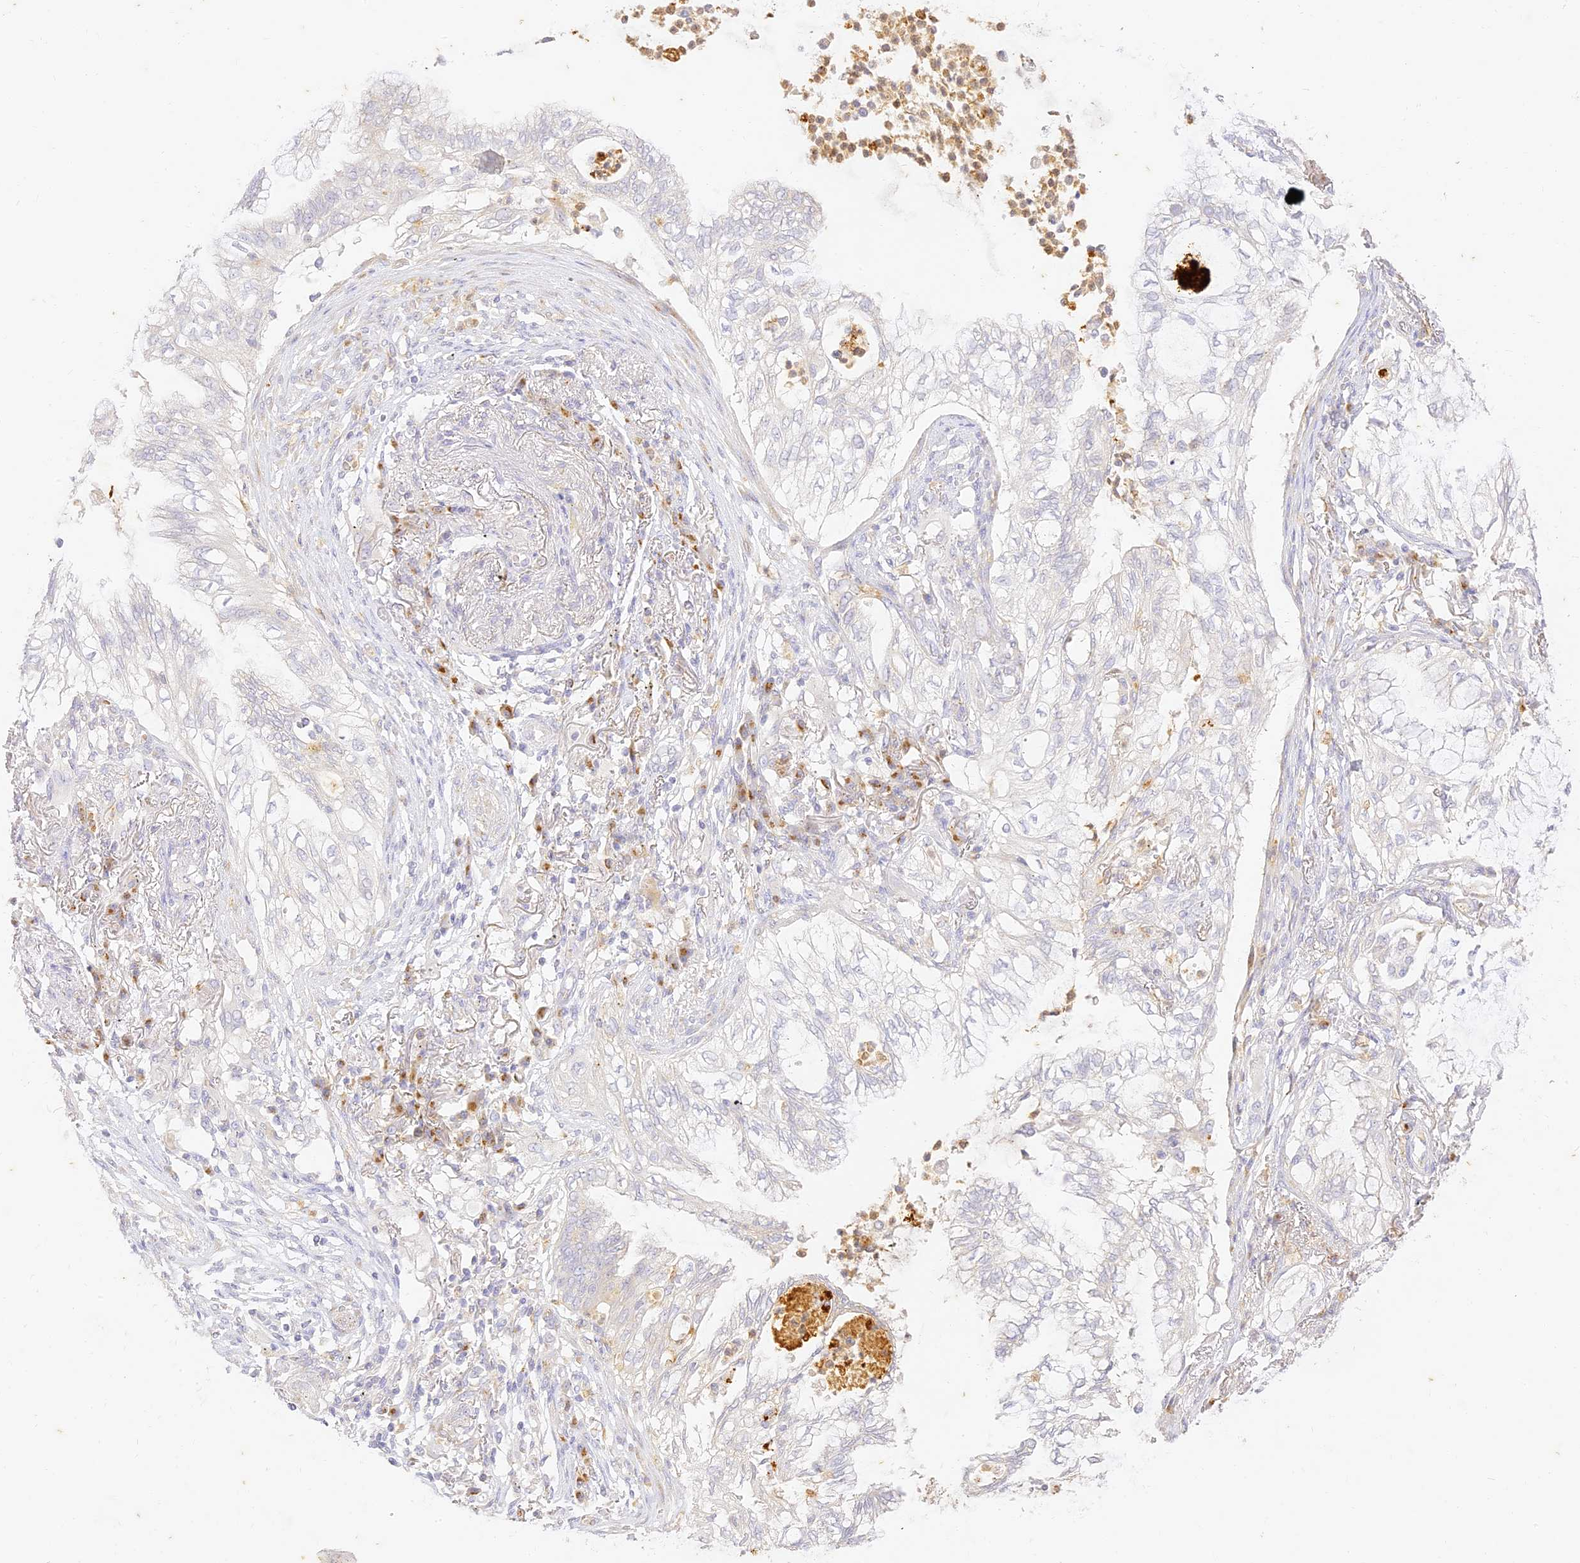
{"staining": {"intensity": "negative", "quantity": "none", "location": "none"}, "tissue": "lung cancer", "cell_type": "Tumor cells", "image_type": "cancer", "snomed": [{"axis": "morphology", "description": "Adenocarcinoma, NOS"}, {"axis": "topography", "description": "Lung"}], "caption": "Immunohistochemical staining of human lung cancer reveals no significant staining in tumor cells.", "gene": "SEC13", "patient": {"sex": "female", "age": 70}}